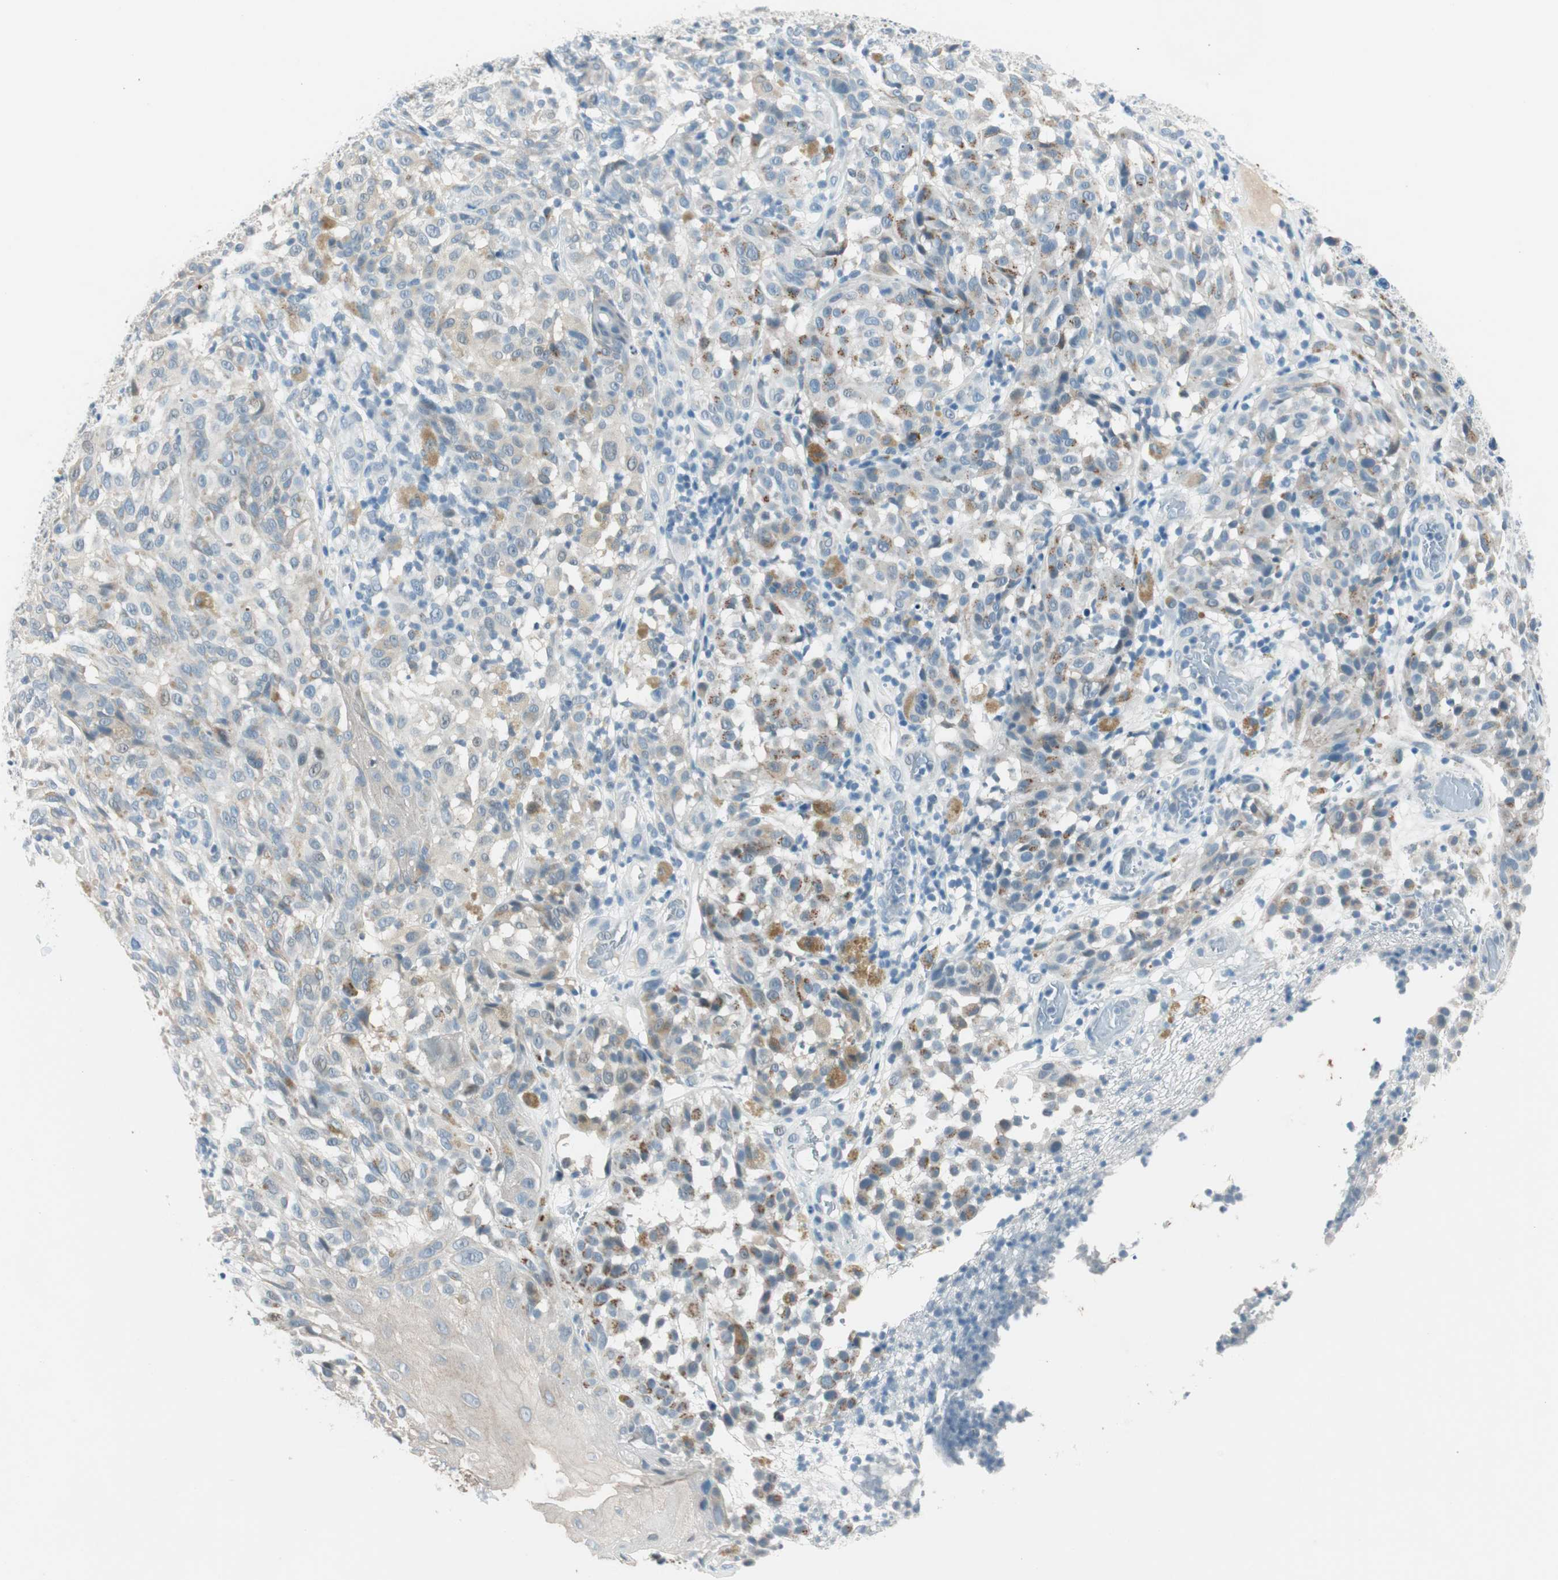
{"staining": {"intensity": "weak", "quantity": "<25%", "location": "cytoplasmic/membranous"}, "tissue": "melanoma", "cell_type": "Tumor cells", "image_type": "cancer", "snomed": [{"axis": "morphology", "description": "Malignant melanoma, NOS"}, {"axis": "topography", "description": "Skin"}], "caption": "IHC histopathology image of human malignant melanoma stained for a protein (brown), which reveals no expression in tumor cells.", "gene": "GNAO1", "patient": {"sex": "female", "age": 46}}